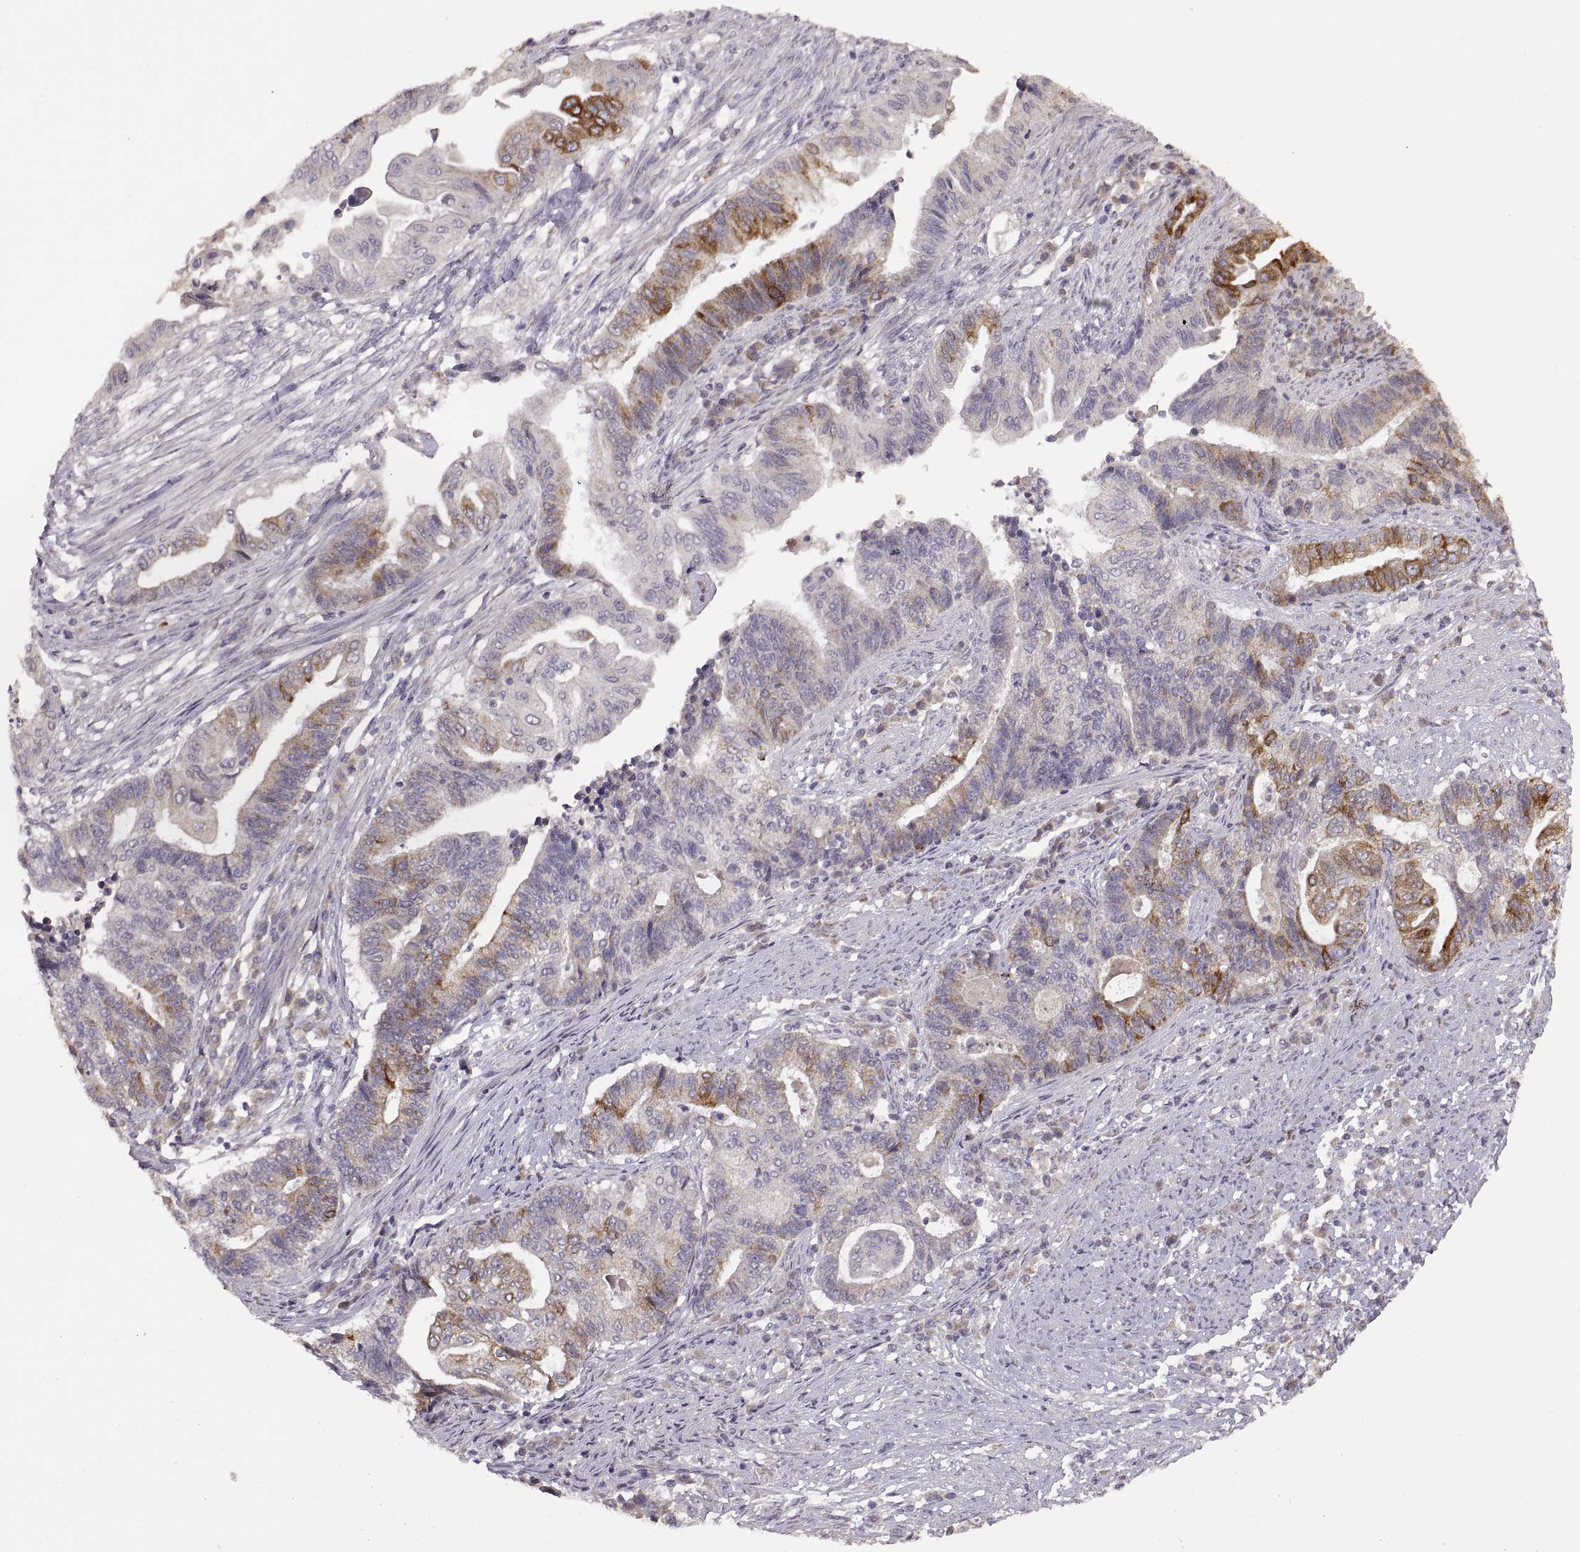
{"staining": {"intensity": "strong", "quantity": "<25%", "location": "cytoplasmic/membranous"}, "tissue": "endometrial cancer", "cell_type": "Tumor cells", "image_type": "cancer", "snomed": [{"axis": "morphology", "description": "Adenocarcinoma, NOS"}, {"axis": "topography", "description": "Uterus"}, {"axis": "topography", "description": "Endometrium"}], "caption": "Strong cytoplasmic/membranous positivity for a protein is identified in approximately <25% of tumor cells of endometrial cancer (adenocarcinoma) using immunohistochemistry (IHC).", "gene": "HMGCR", "patient": {"sex": "female", "age": 54}}